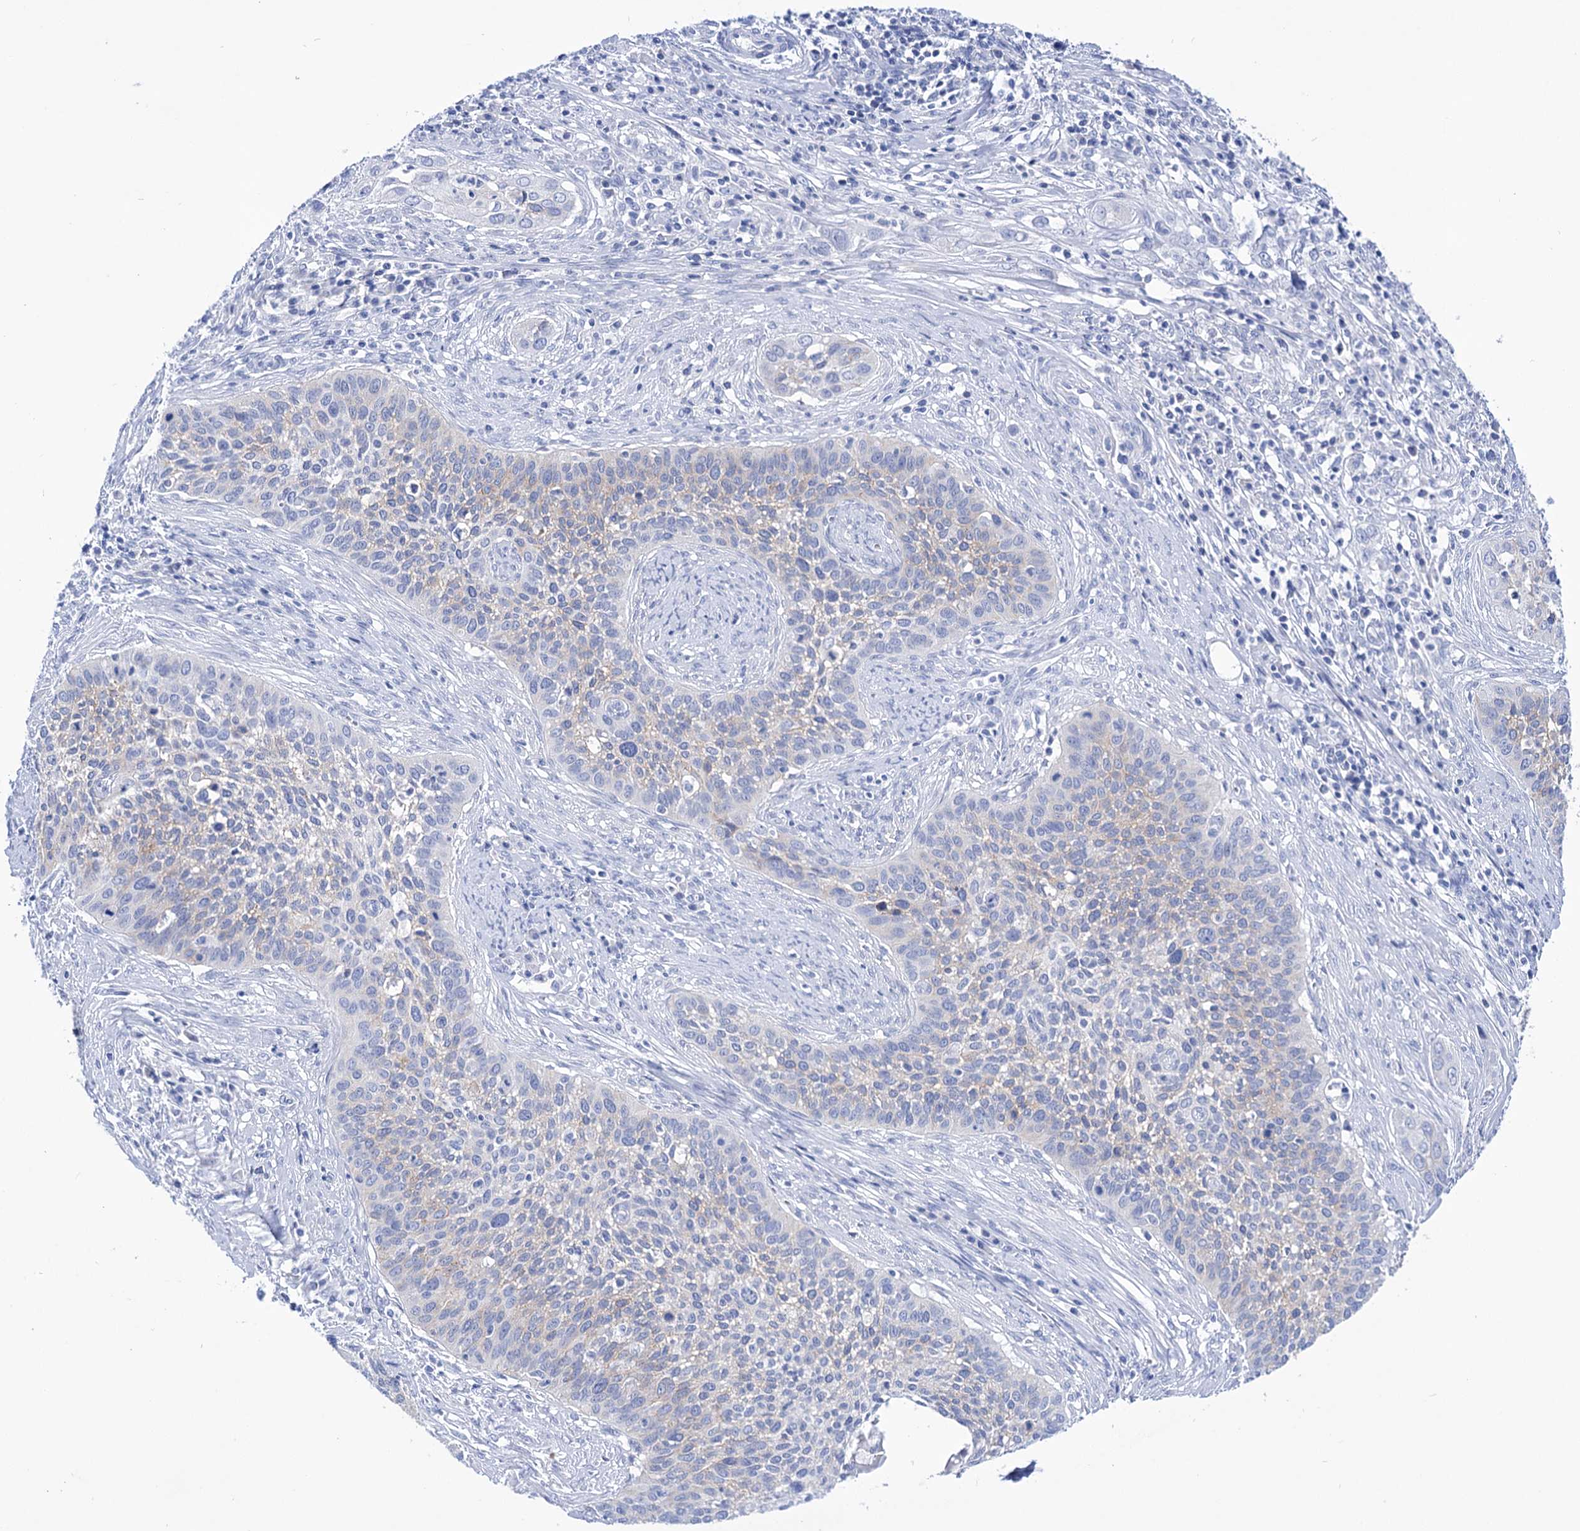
{"staining": {"intensity": "negative", "quantity": "none", "location": "none"}, "tissue": "cervical cancer", "cell_type": "Tumor cells", "image_type": "cancer", "snomed": [{"axis": "morphology", "description": "Squamous cell carcinoma, NOS"}, {"axis": "topography", "description": "Cervix"}], "caption": "This is an immunohistochemistry (IHC) image of cervical squamous cell carcinoma. There is no positivity in tumor cells.", "gene": "YARS2", "patient": {"sex": "female", "age": 34}}